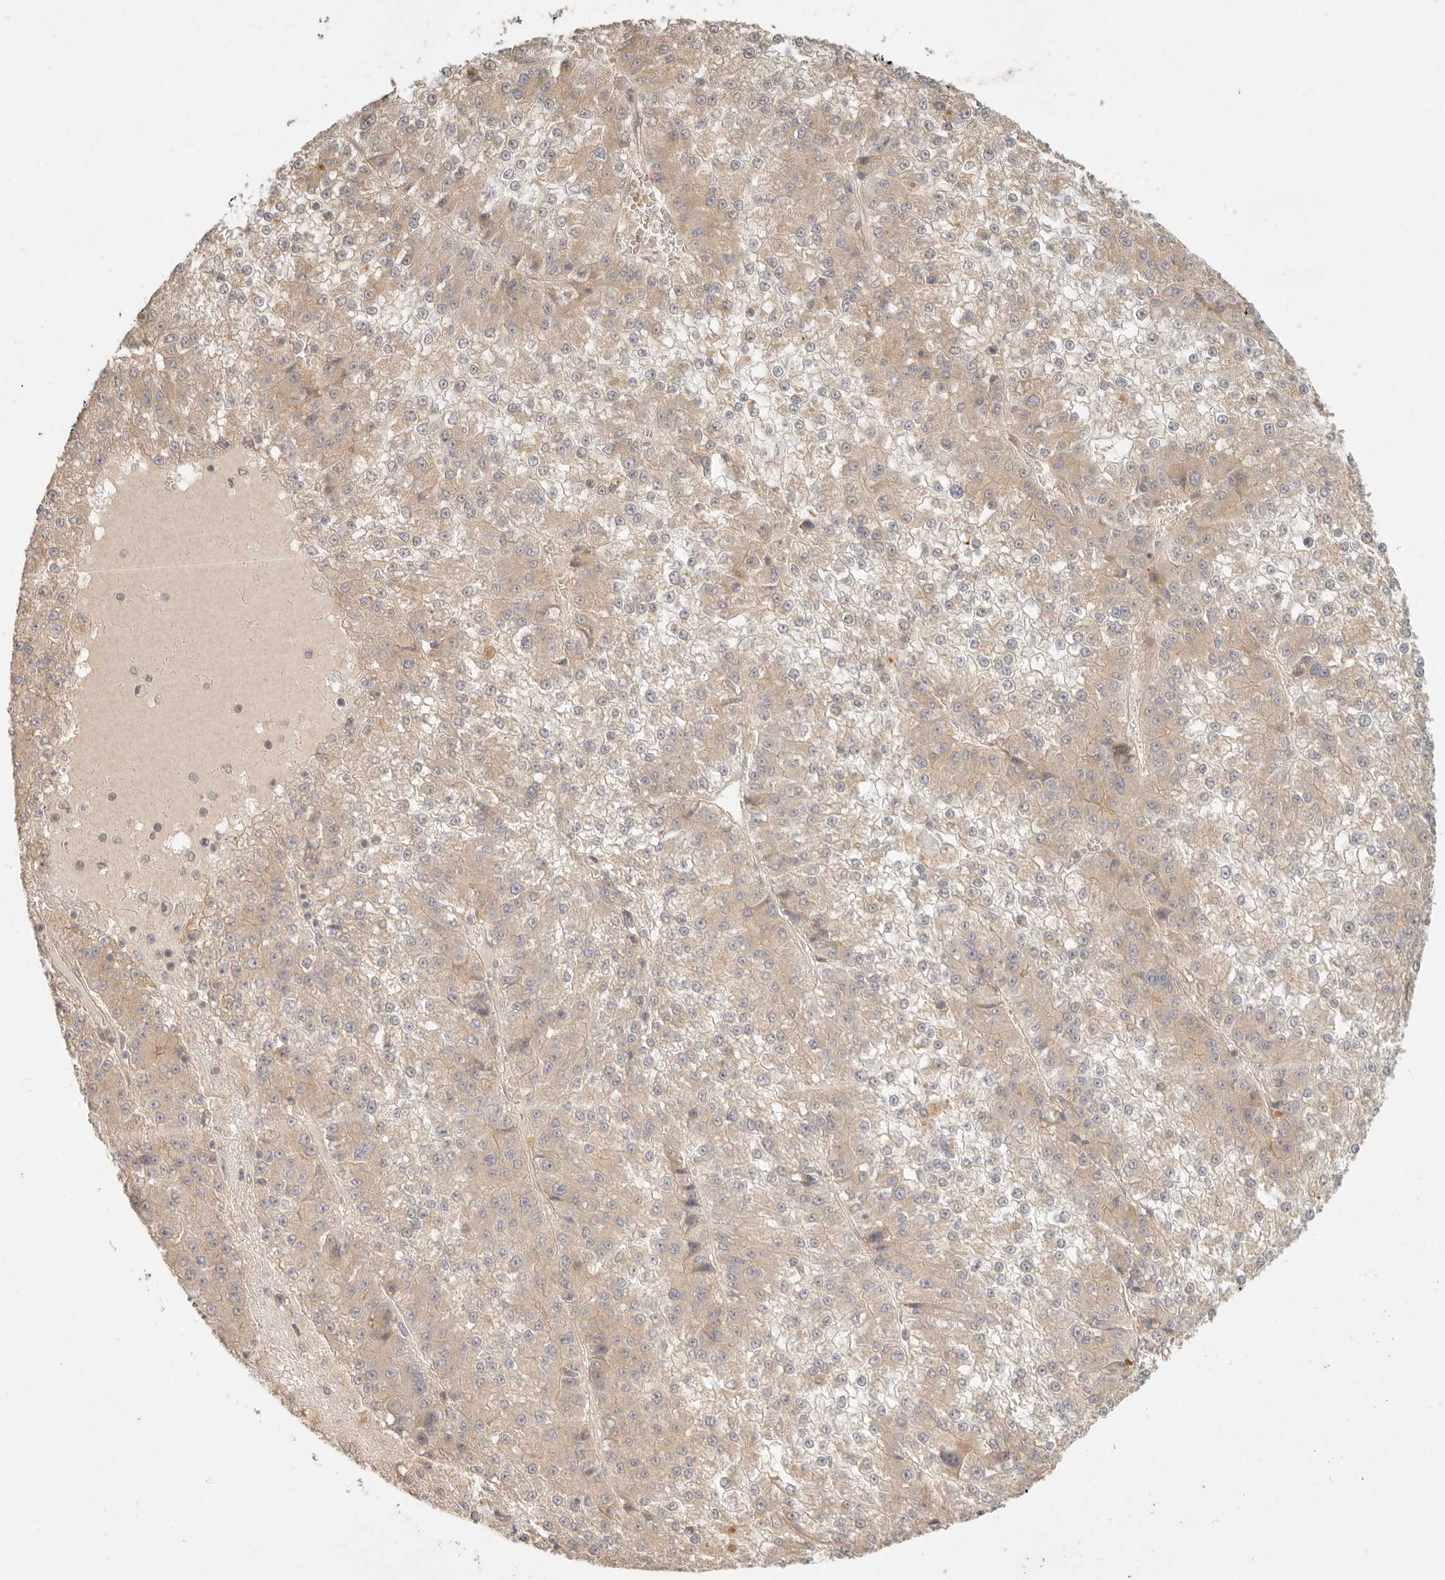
{"staining": {"intensity": "weak", "quantity": ">75%", "location": "cytoplasmic/membranous"}, "tissue": "liver cancer", "cell_type": "Tumor cells", "image_type": "cancer", "snomed": [{"axis": "morphology", "description": "Carcinoma, Hepatocellular, NOS"}, {"axis": "topography", "description": "Liver"}], "caption": "This is an image of IHC staining of liver cancer (hepatocellular carcinoma), which shows weak positivity in the cytoplasmic/membranous of tumor cells.", "gene": "PPP1R3B", "patient": {"sex": "female", "age": 73}}